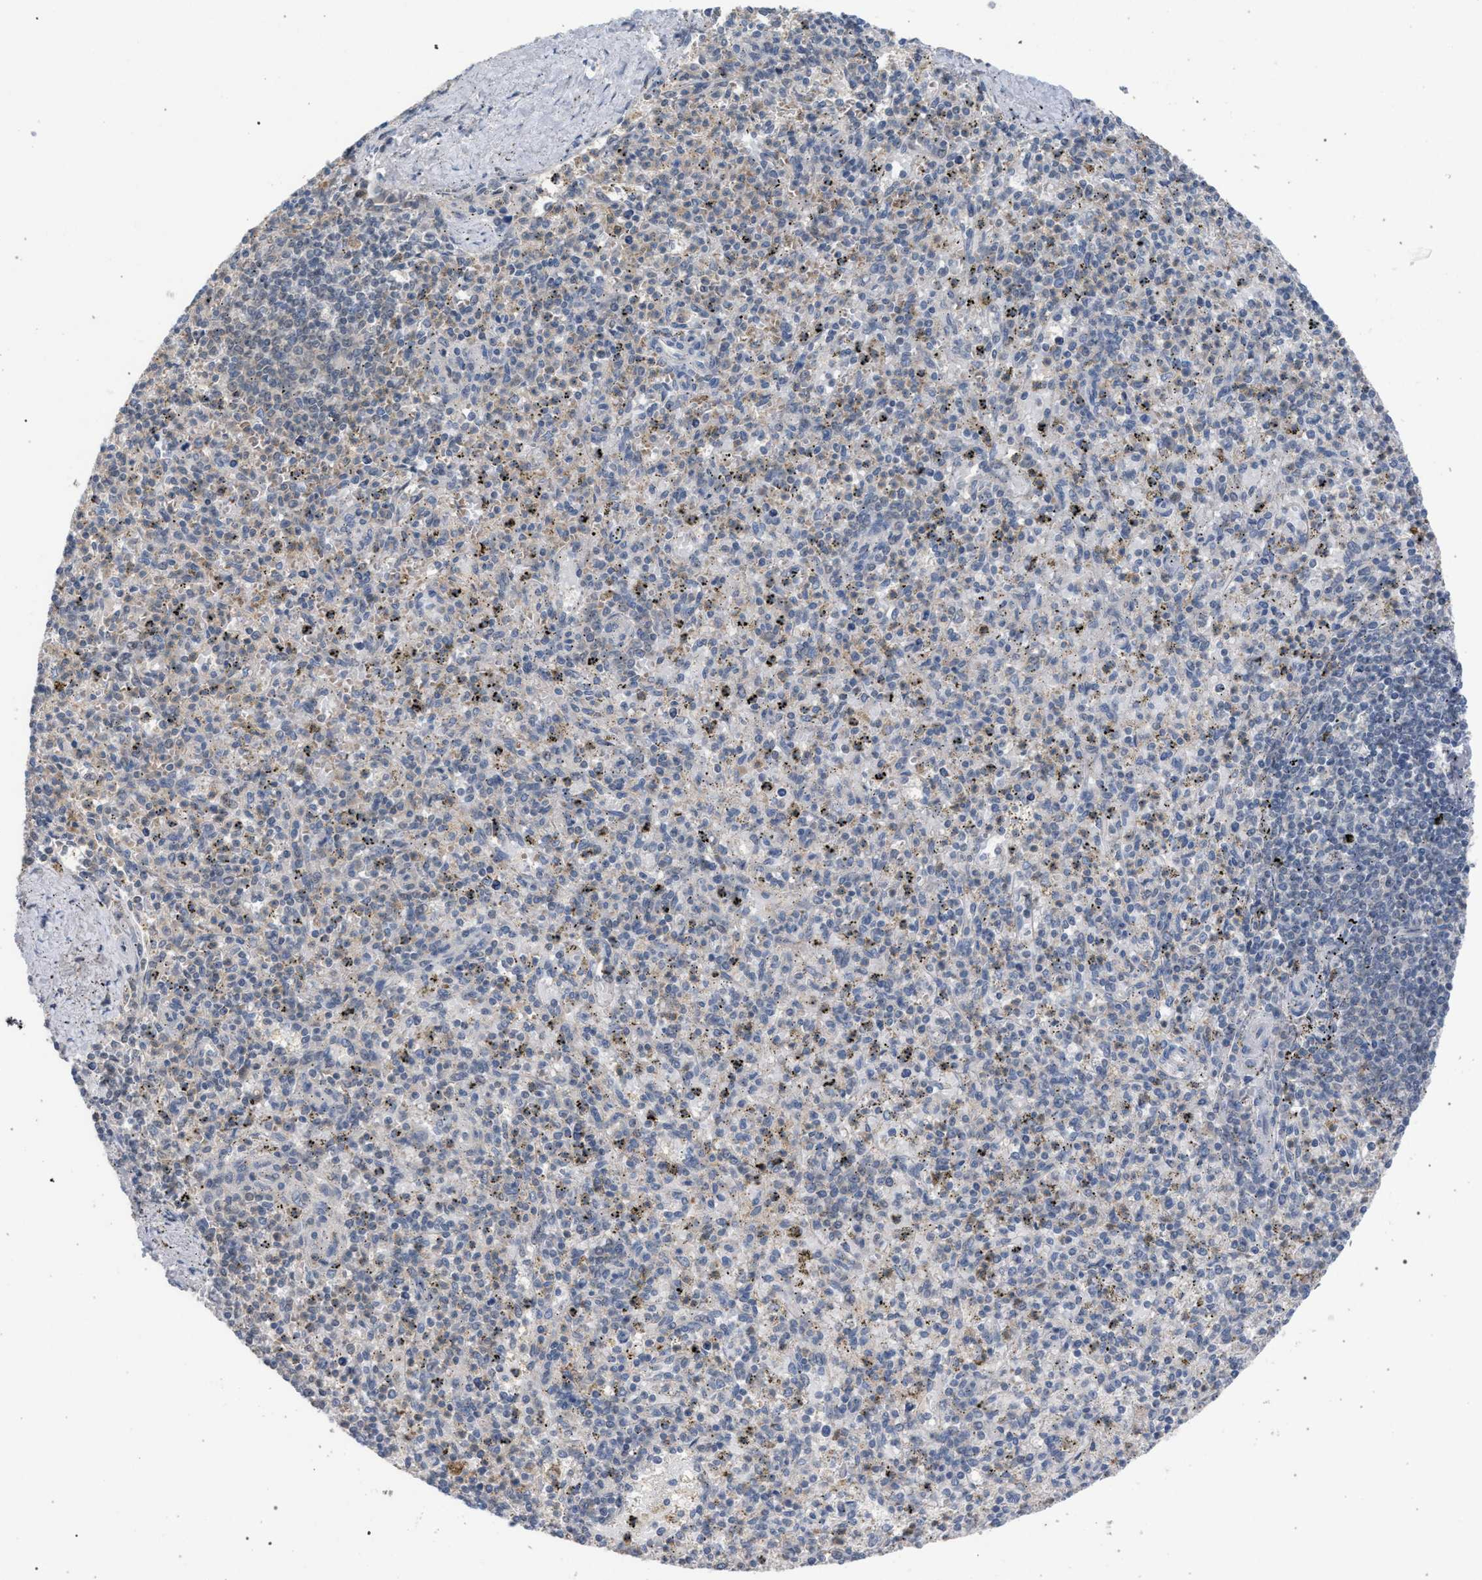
{"staining": {"intensity": "negative", "quantity": "none", "location": "none"}, "tissue": "spleen", "cell_type": "Cells in red pulp", "image_type": "normal", "snomed": [{"axis": "morphology", "description": "Normal tissue, NOS"}, {"axis": "topography", "description": "Spleen"}], "caption": "An immunohistochemistry image of benign spleen is shown. There is no staining in cells in red pulp of spleen.", "gene": "TECPR1", "patient": {"sex": "male", "age": 72}}